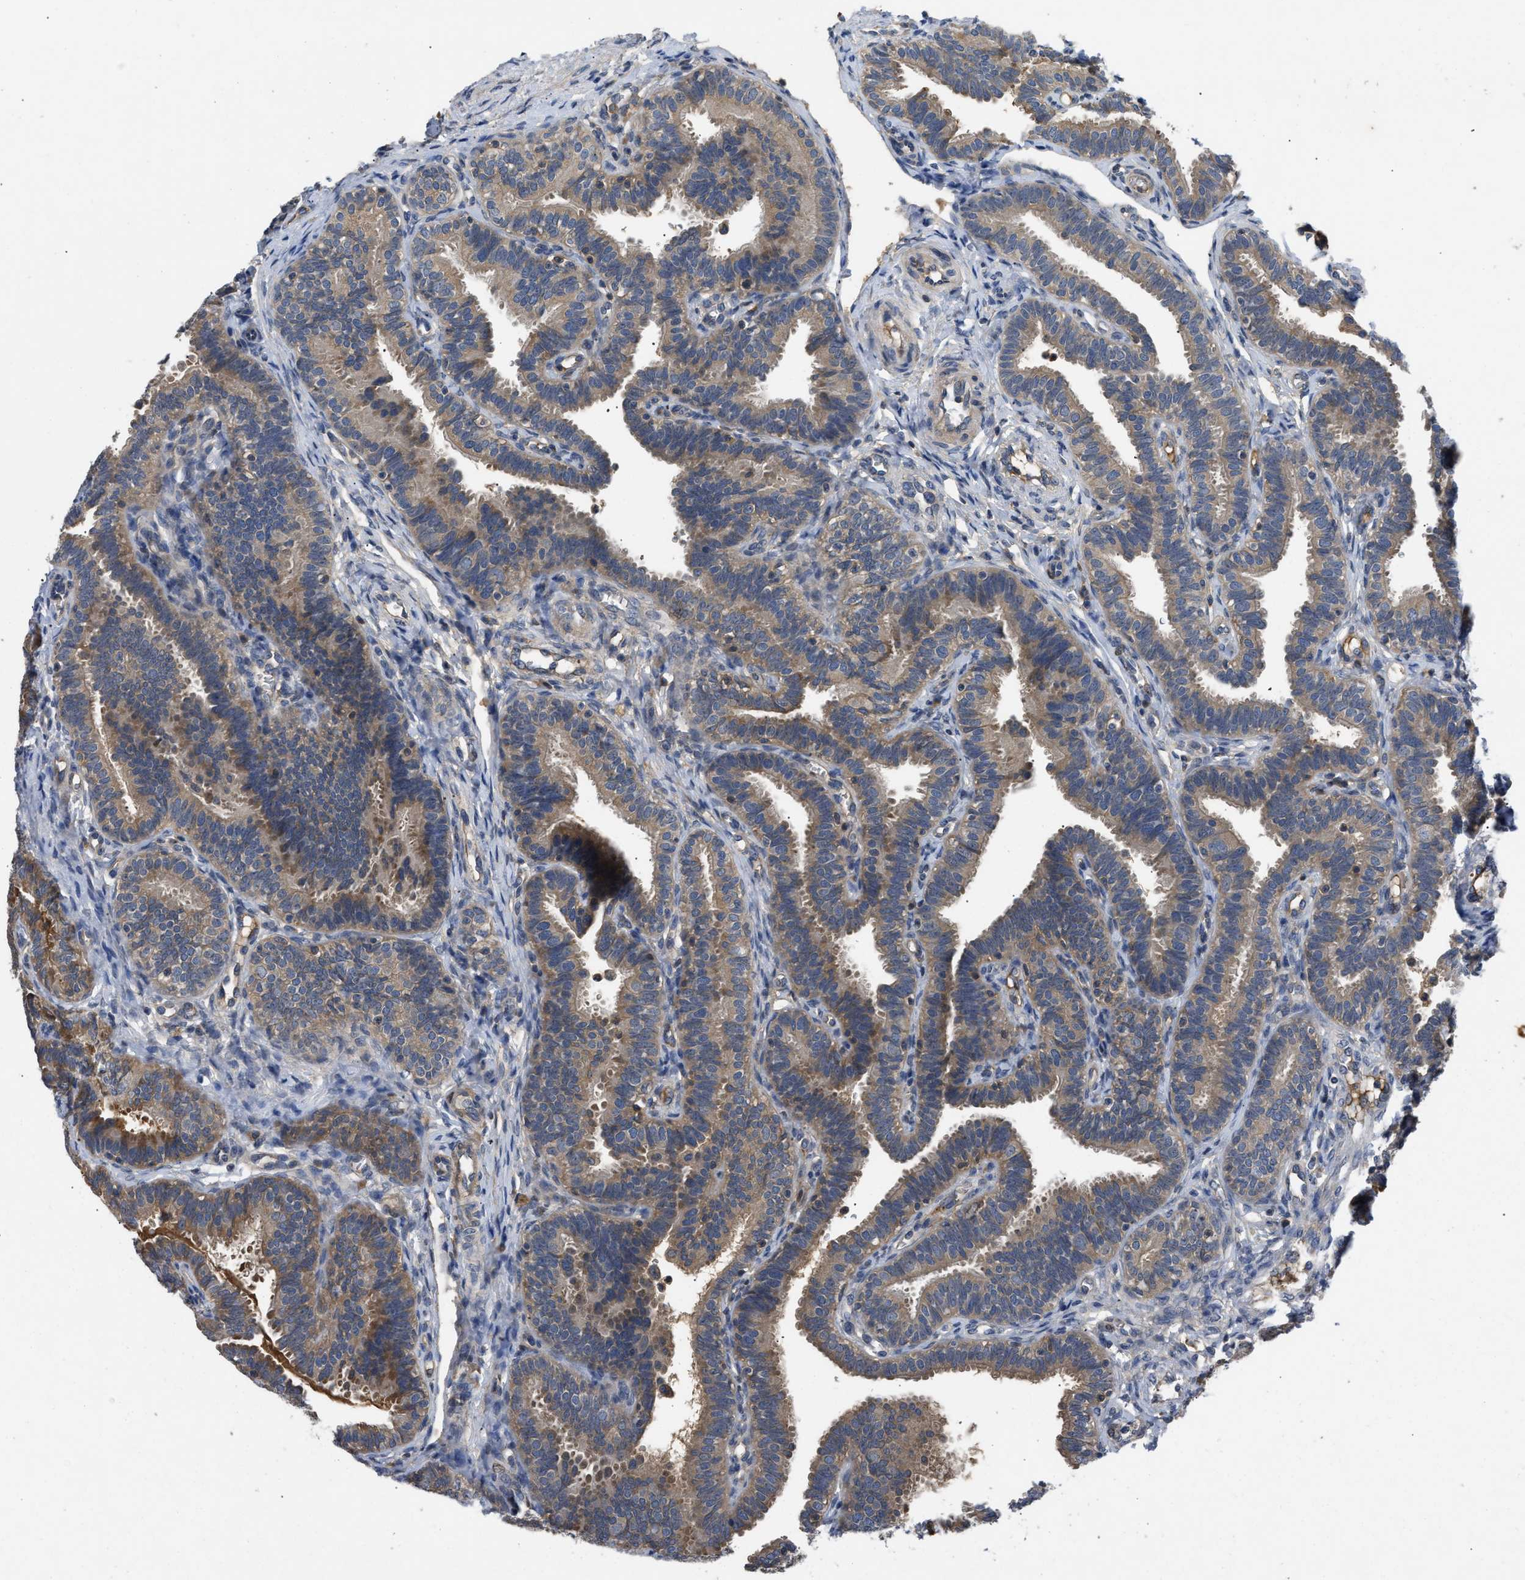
{"staining": {"intensity": "moderate", "quantity": ">75%", "location": "cytoplasmic/membranous"}, "tissue": "fallopian tube", "cell_type": "Glandular cells", "image_type": "normal", "snomed": [{"axis": "morphology", "description": "Normal tissue, NOS"}, {"axis": "topography", "description": "Fallopian tube"}, {"axis": "topography", "description": "Placenta"}], "caption": "Glandular cells reveal moderate cytoplasmic/membranous expression in about >75% of cells in benign fallopian tube. Nuclei are stained in blue.", "gene": "VPS4A", "patient": {"sex": "female", "age": 34}}